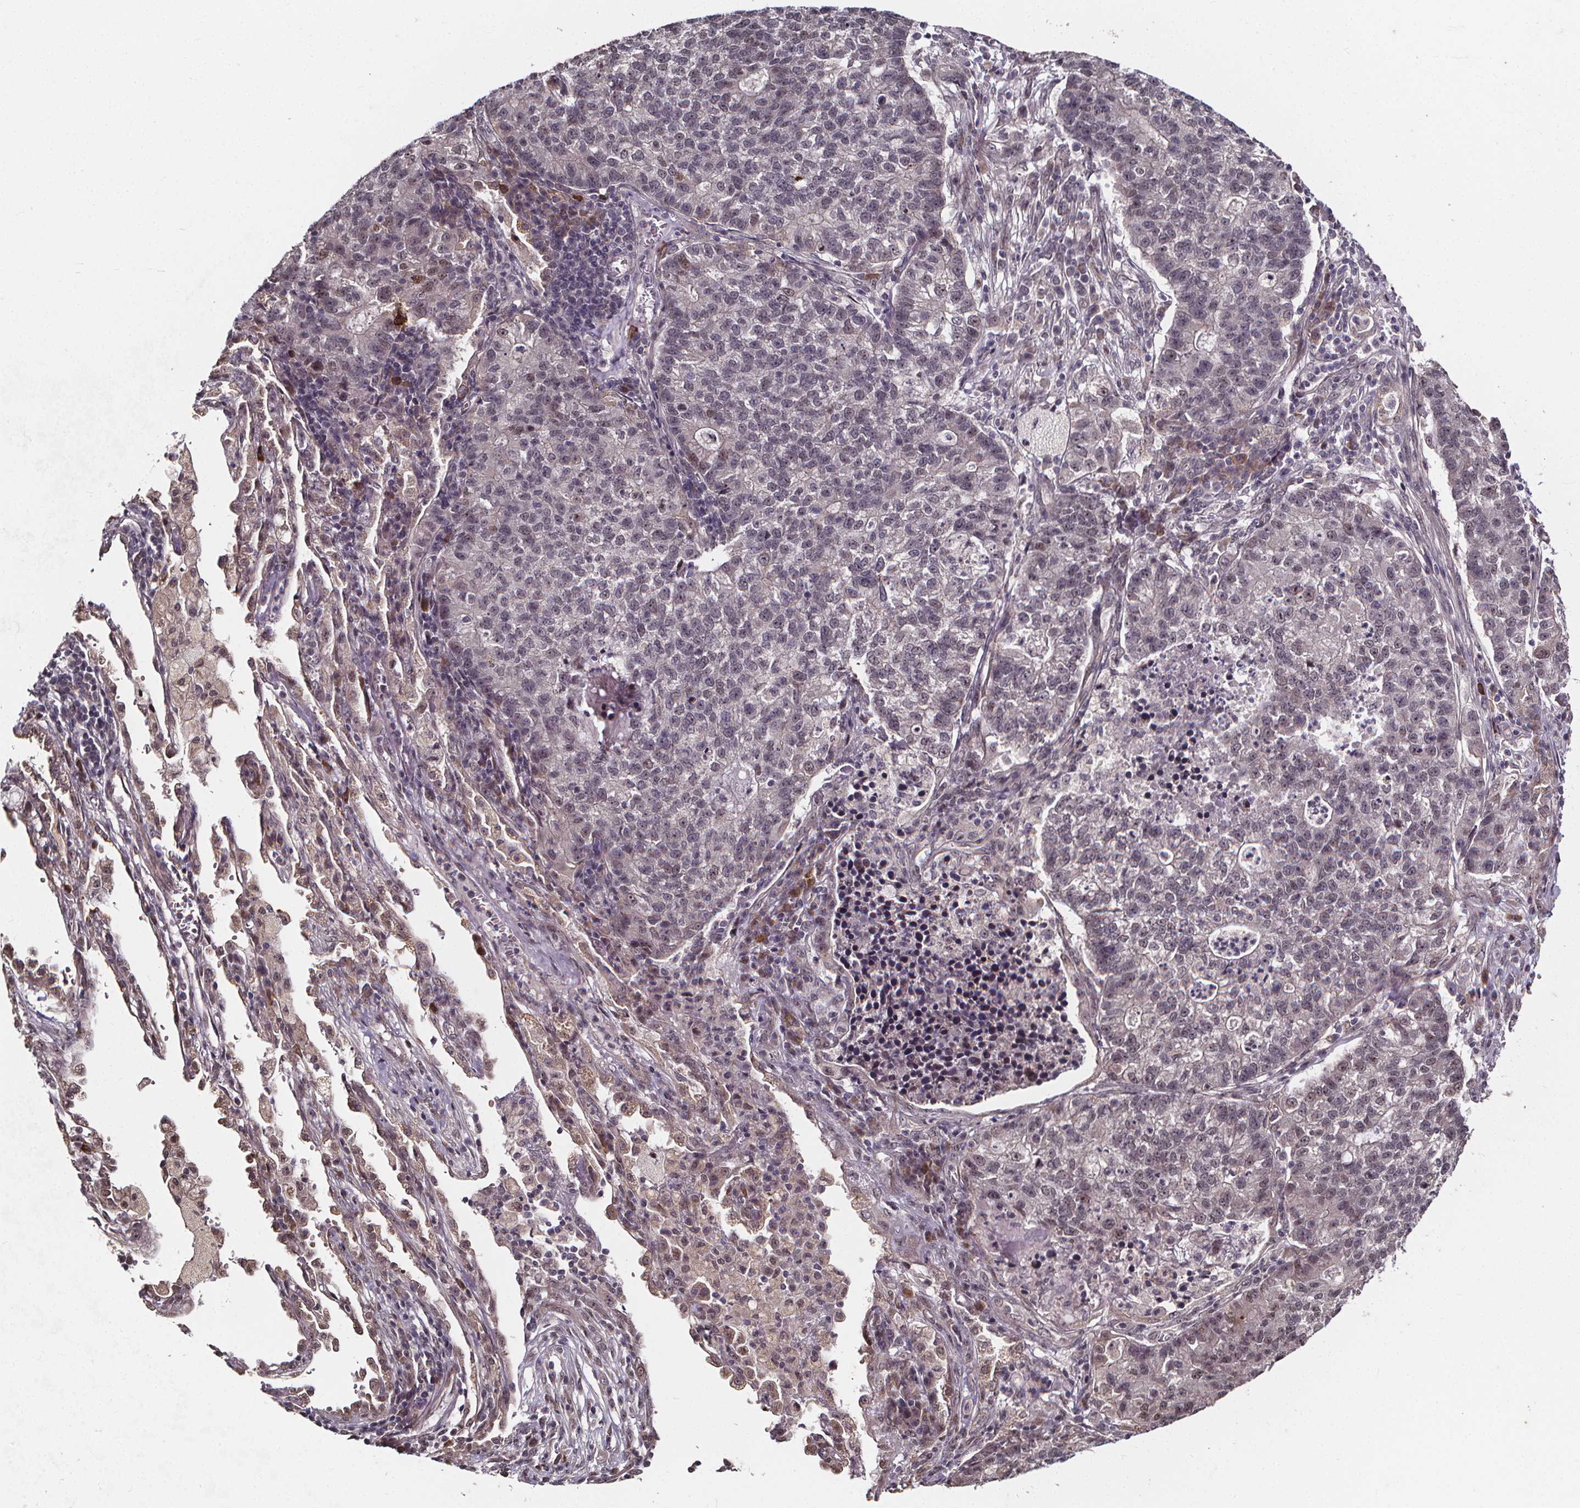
{"staining": {"intensity": "negative", "quantity": "none", "location": "none"}, "tissue": "lung cancer", "cell_type": "Tumor cells", "image_type": "cancer", "snomed": [{"axis": "morphology", "description": "Adenocarcinoma, NOS"}, {"axis": "topography", "description": "Lung"}], "caption": "Immunohistochemistry (IHC) histopathology image of lung adenocarcinoma stained for a protein (brown), which shows no staining in tumor cells. (Brightfield microscopy of DAB (3,3'-diaminobenzidine) immunohistochemistry (IHC) at high magnification).", "gene": "DDIT3", "patient": {"sex": "male", "age": 57}}